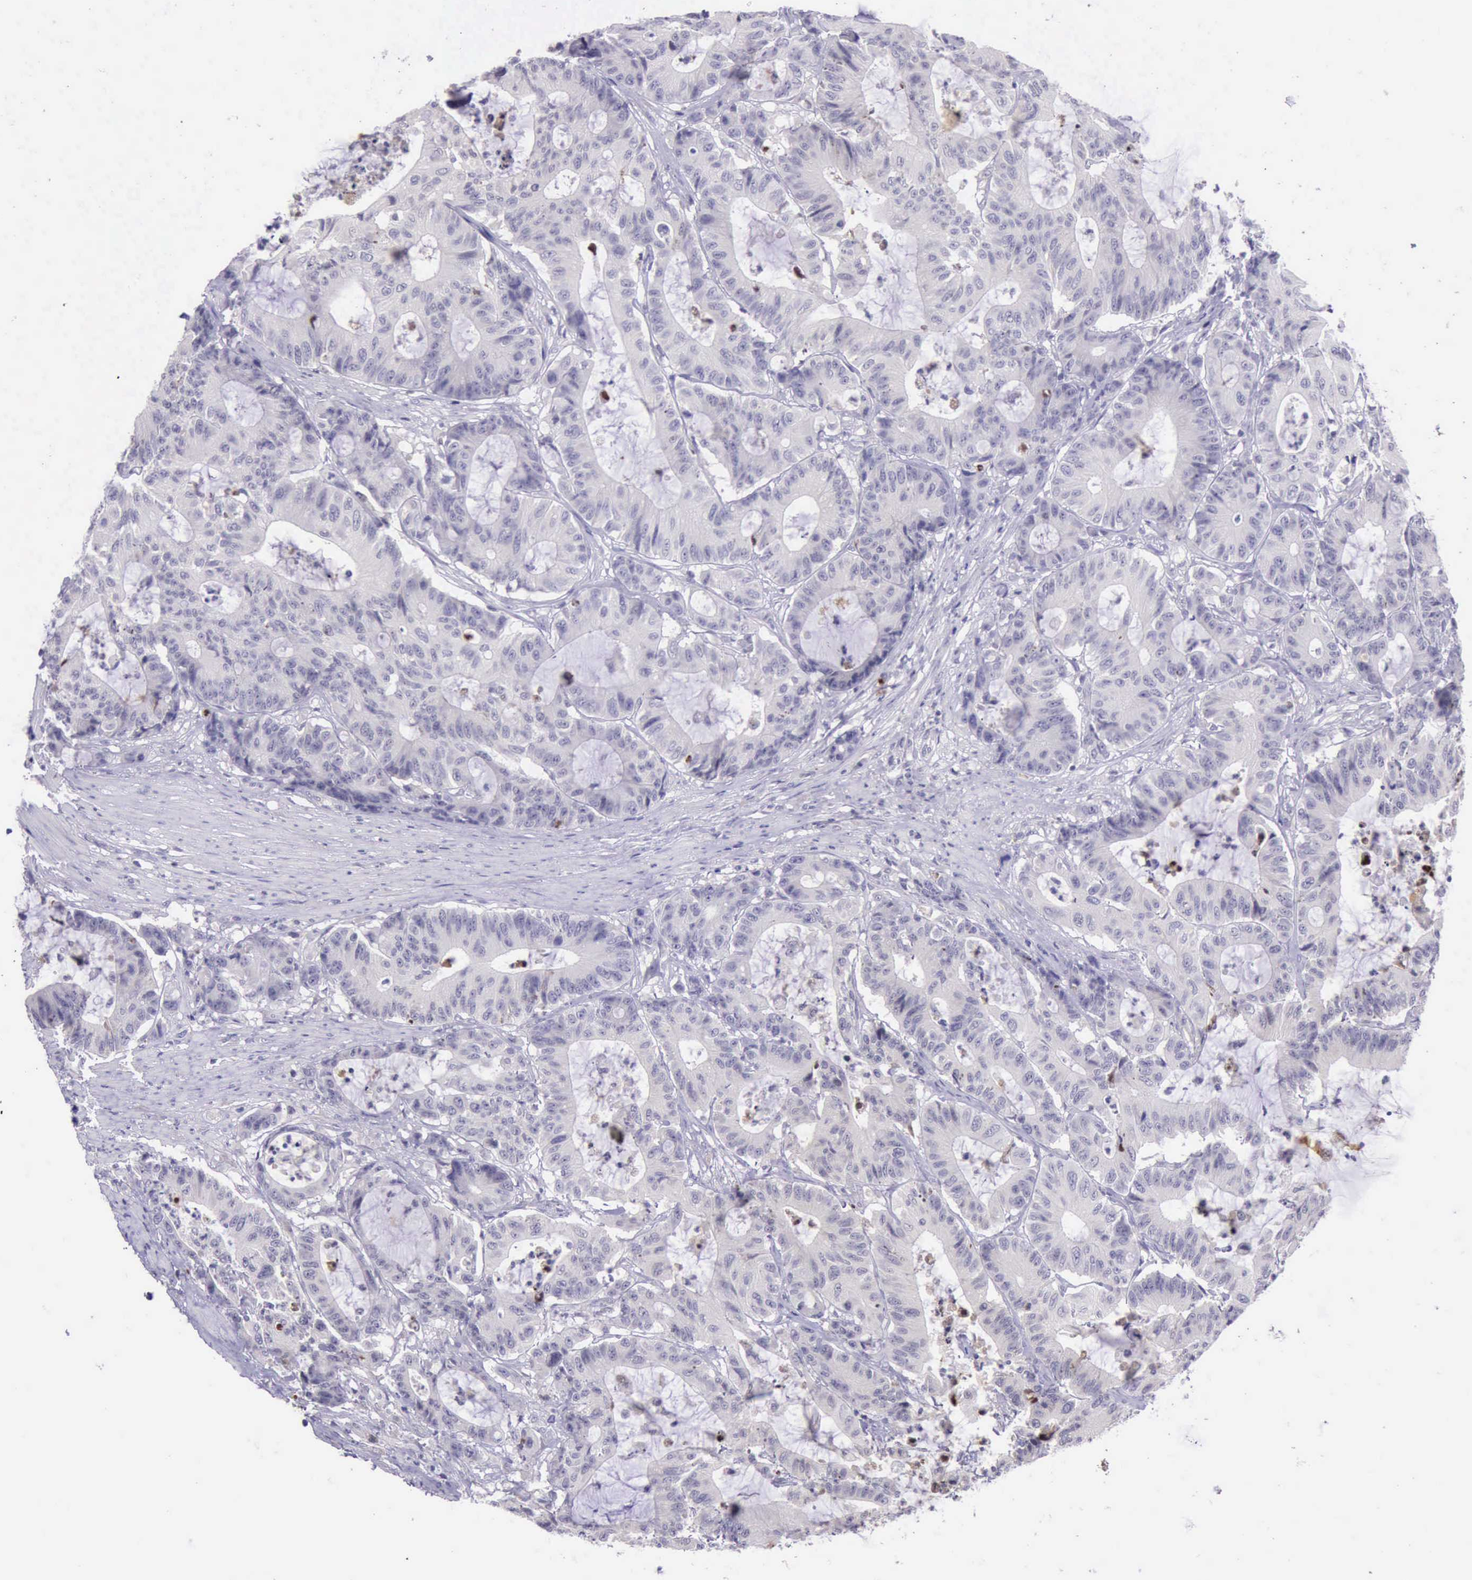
{"staining": {"intensity": "strong", "quantity": "<25%", "location": "nuclear"}, "tissue": "colorectal cancer", "cell_type": "Tumor cells", "image_type": "cancer", "snomed": [{"axis": "morphology", "description": "Adenocarcinoma, NOS"}, {"axis": "topography", "description": "Colon"}], "caption": "Approximately <25% of tumor cells in adenocarcinoma (colorectal) display strong nuclear protein expression as visualized by brown immunohistochemical staining.", "gene": "PARP1", "patient": {"sex": "female", "age": 84}}